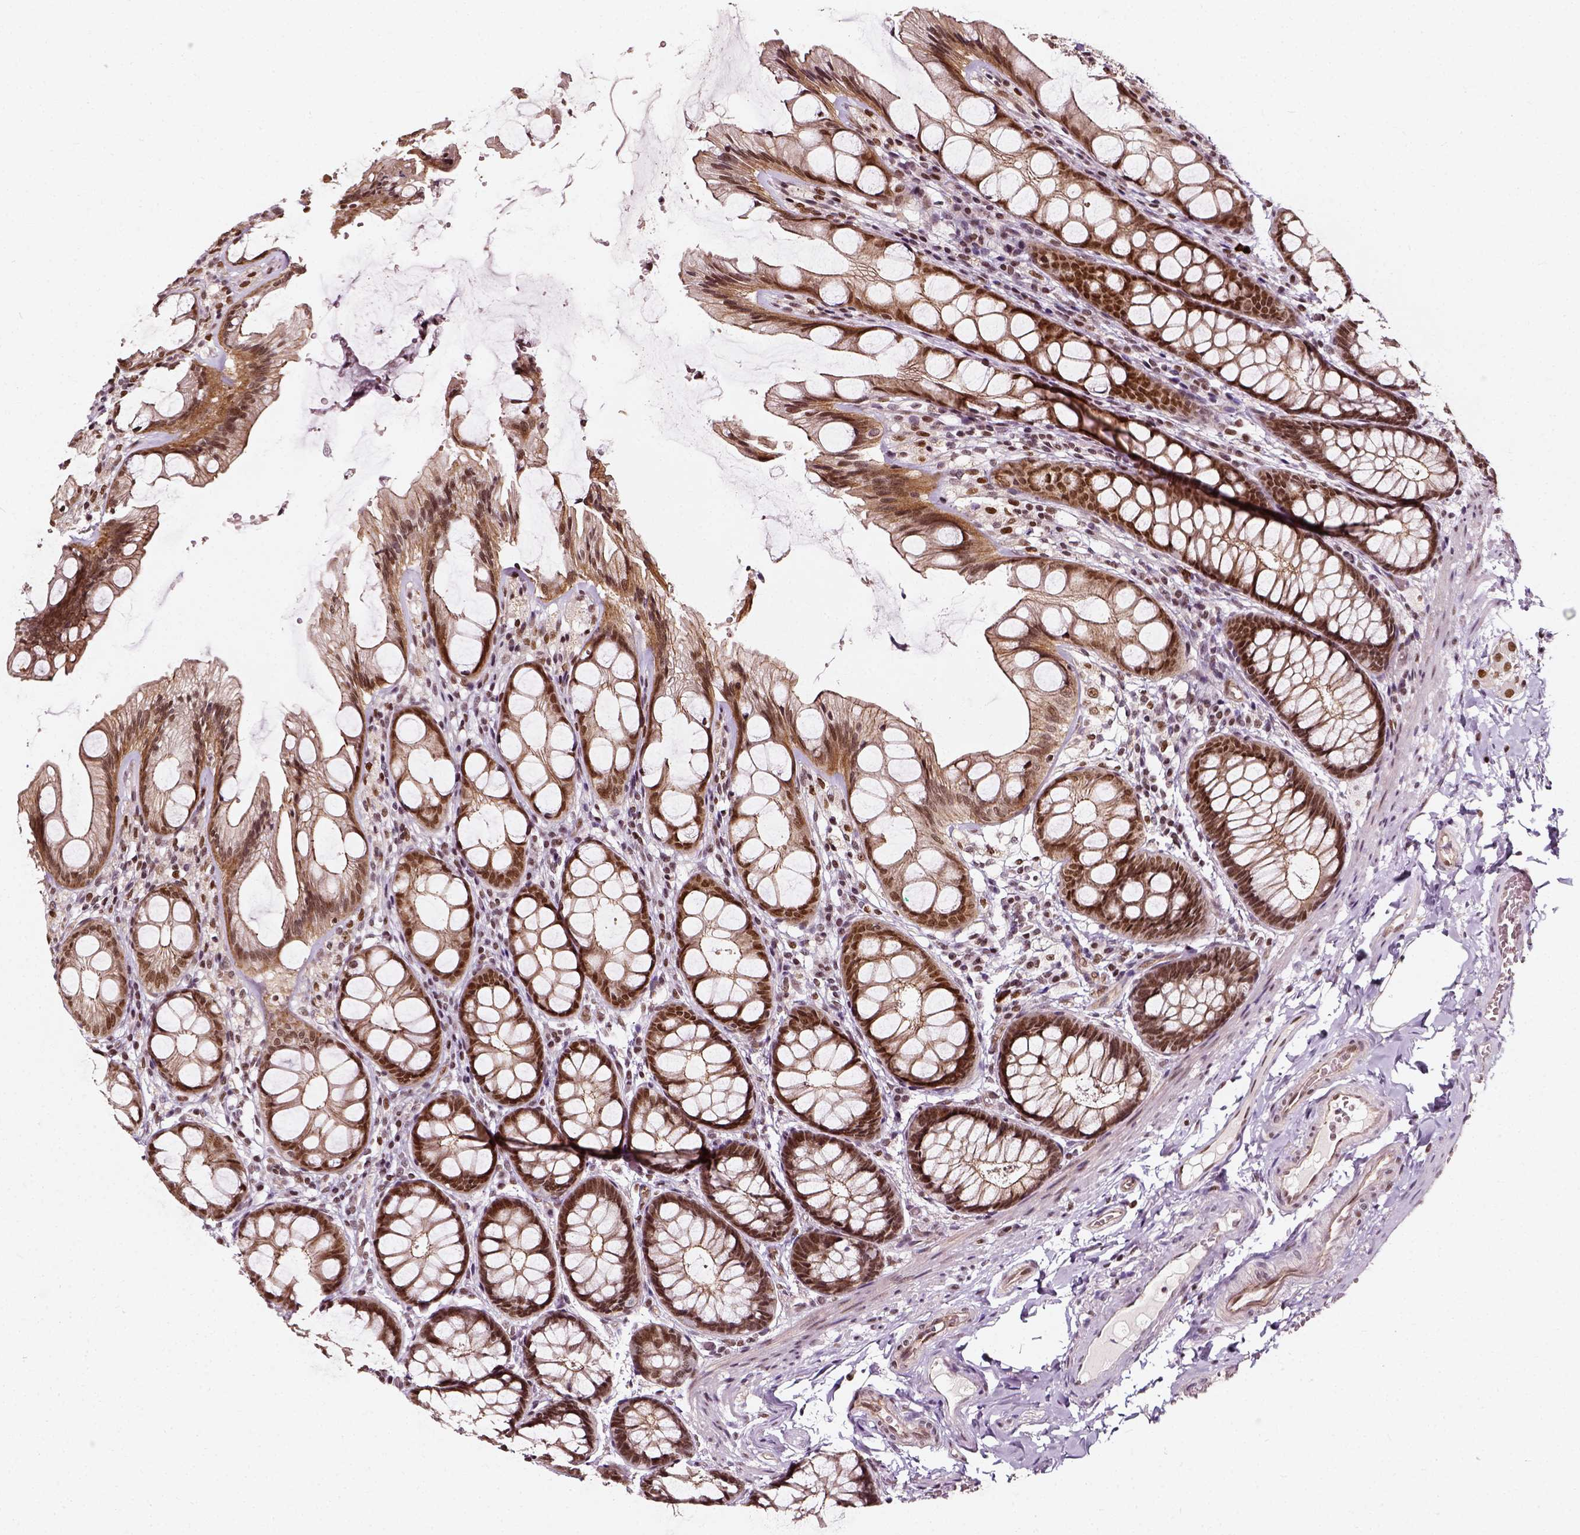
{"staining": {"intensity": "moderate", "quantity": ">75%", "location": "nuclear"}, "tissue": "colon", "cell_type": "Endothelial cells", "image_type": "normal", "snomed": [{"axis": "morphology", "description": "Normal tissue, NOS"}, {"axis": "topography", "description": "Colon"}], "caption": "This is a photomicrograph of IHC staining of normal colon, which shows moderate expression in the nuclear of endothelial cells.", "gene": "NACC1", "patient": {"sex": "male", "age": 47}}